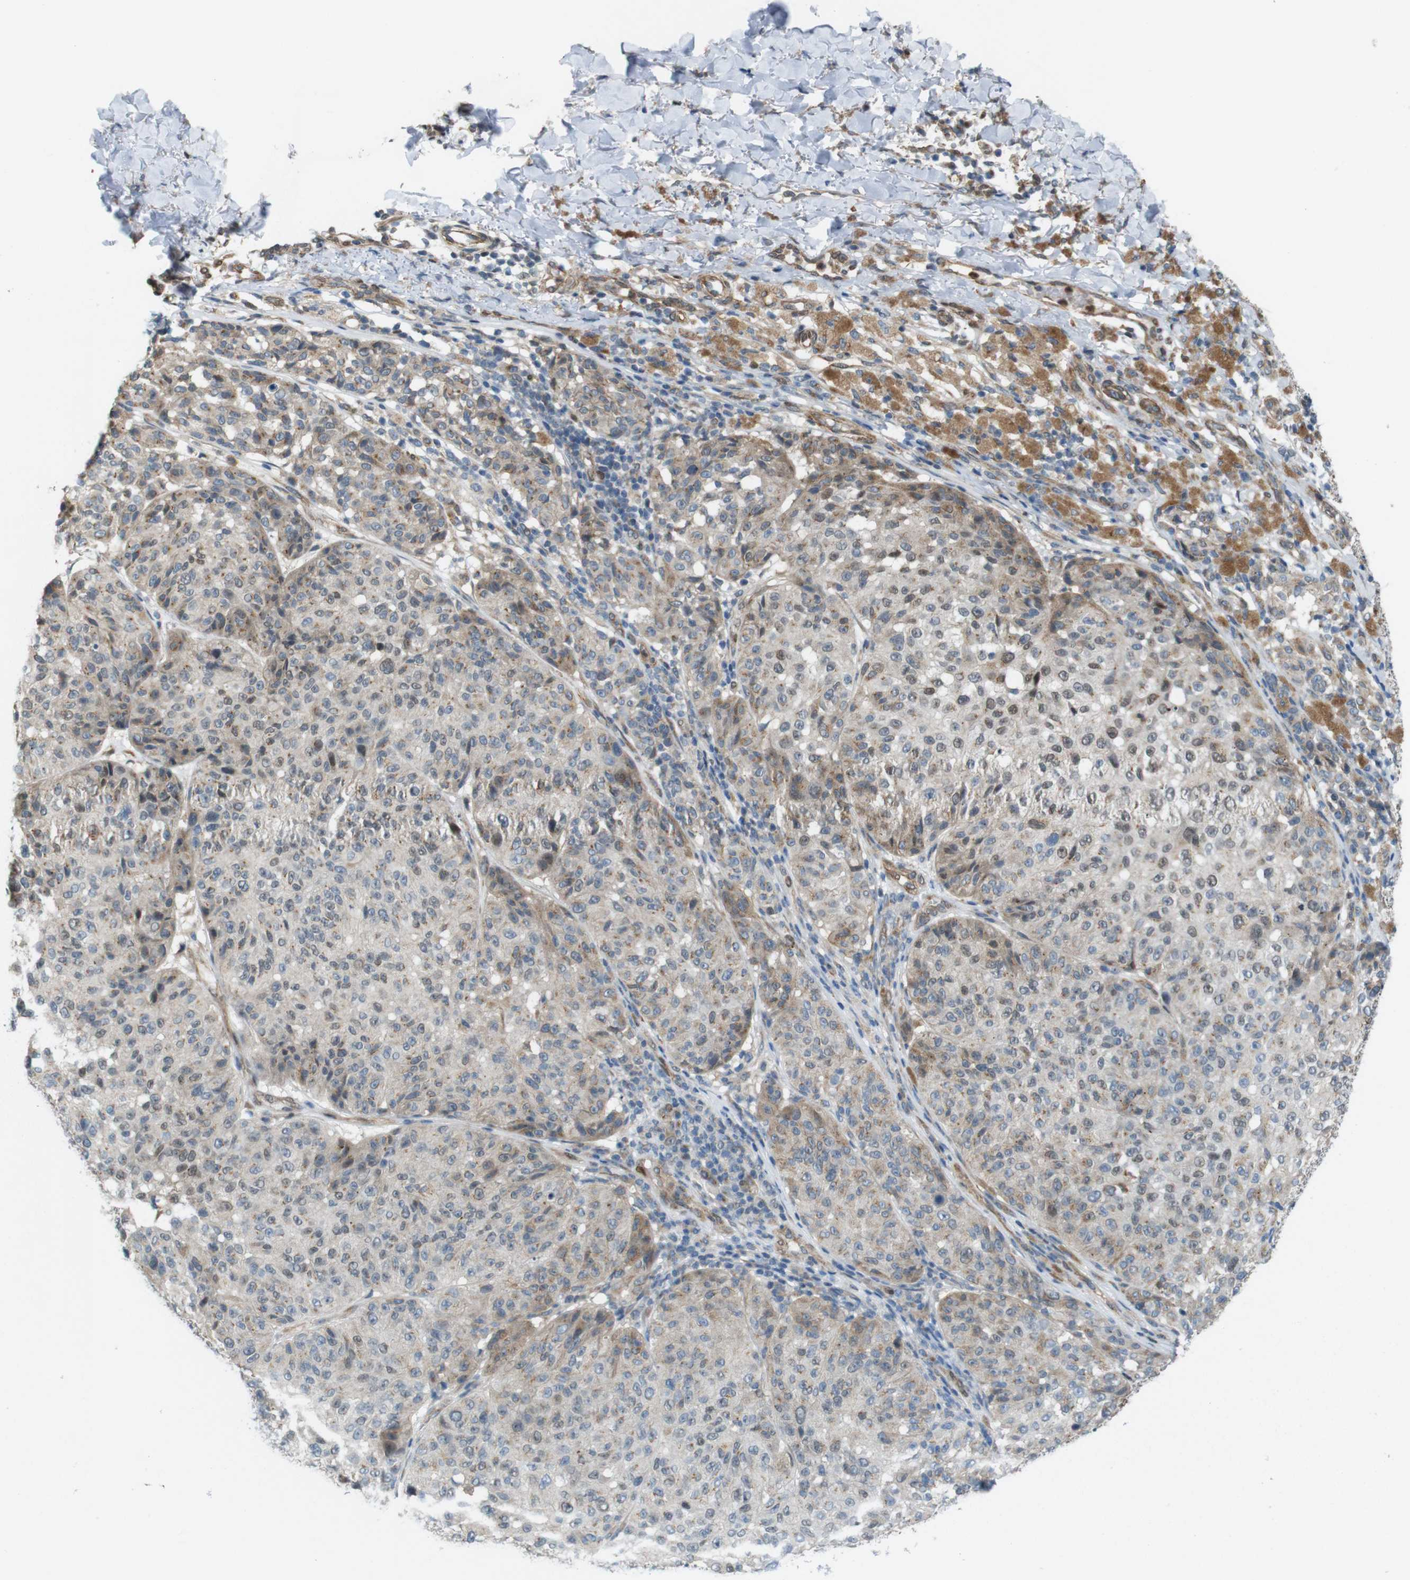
{"staining": {"intensity": "weak", "quantity": ">75%", "location": "cytoplasmic/membranous,nuclear"}, "tissue": "melanoma", "cell_type": "Tumor cells", "image_type": "cancer", "snomed": [{"axis": "morphology", "description": "Malignant melanoma, NOS"}, {"axis": "topography", "description": "Skin"}], "caption": "Malignant melanoma stained with DAB (3,3'-diaminobenzidine) IHC exhibits low levels of weak cytoplasmic/membranous and nuclear staining in about >75% of tumor cells.", "gene": "SKI", "patient": {"sex": "female", "age": 46}}